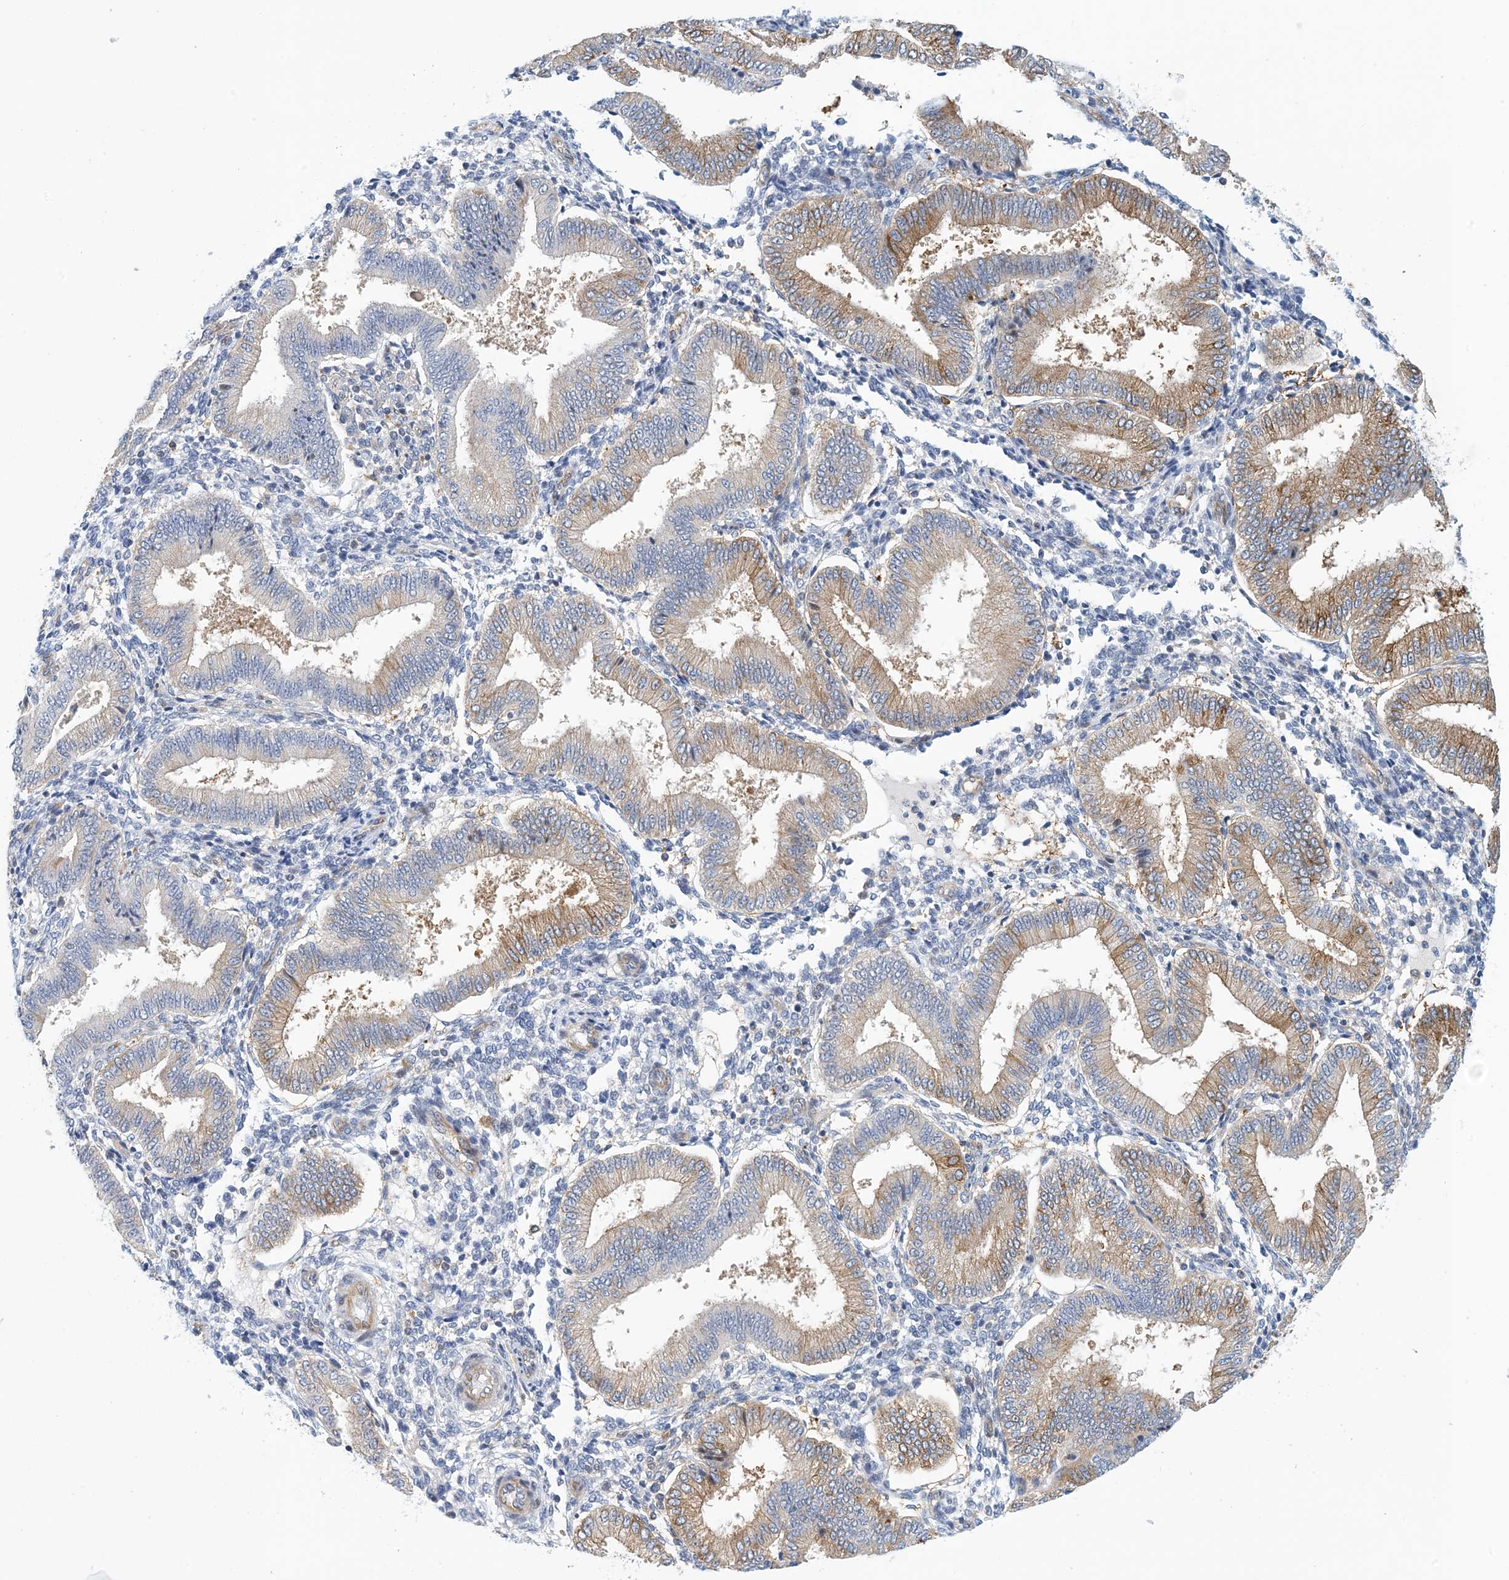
{"staining": {"intensity": "negative", "quantity": "none", "location": "none"}, "tissue": "endometrium", "cell_type": "Cells in endometrial stroma", "image_type": "normal", "snomed": [{"axis": "morphology", "description": "Normal tissue, NOS"}, {"axis": "topography", "description": "Endometrium"}], "caption": "Immunohistochemistry (IHC) of benign endometrium demonstrates no positivity in cells in endometrial stroma. (IHC, brightfield microscopy, high magnification).", "gene": "PCDHA2", "patient": {"sex": "female", "age": 39}}